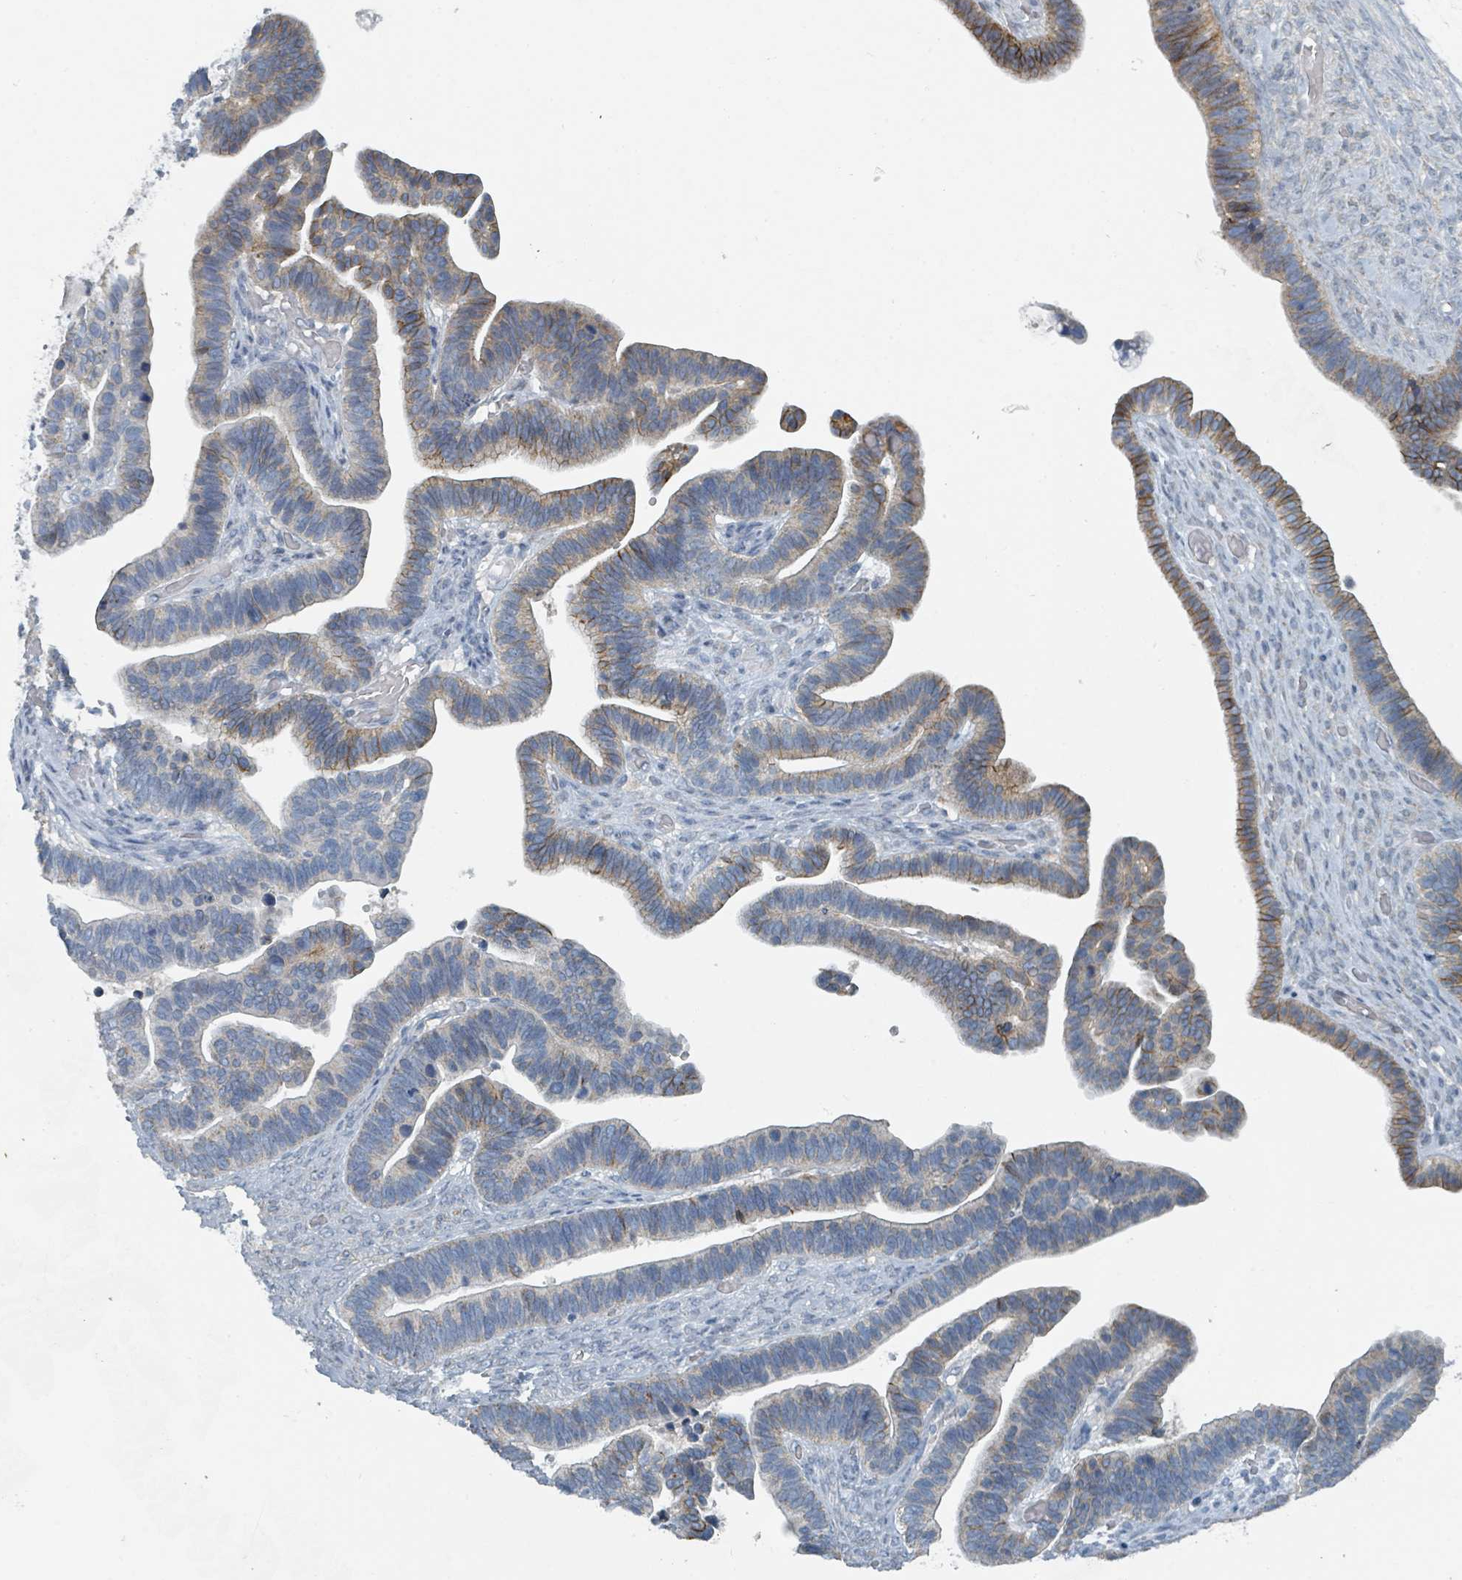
{"staining": {"intensity": "moderate", "quantity": "25%-75%", "location": "cytoplasmic/membranous"}, "tissue": "ovarian cancer", "cell_type": "Tumor cells", "image_type": "cancer", "snomed": [{"axis": "morphology", "description": "Cystadenocarcinoma, serous, NOS"}, {"axis": "topography", "description": "Ovary"}], "caption": "There is medium levels of moderate cytoplasmic/membranous staining in tumor cells of ovarian cancer, as demonstrated by immunohistochemical staining (brown color).", "gene": "RASA4", "patient": {"sex": "female", "age": 56}}